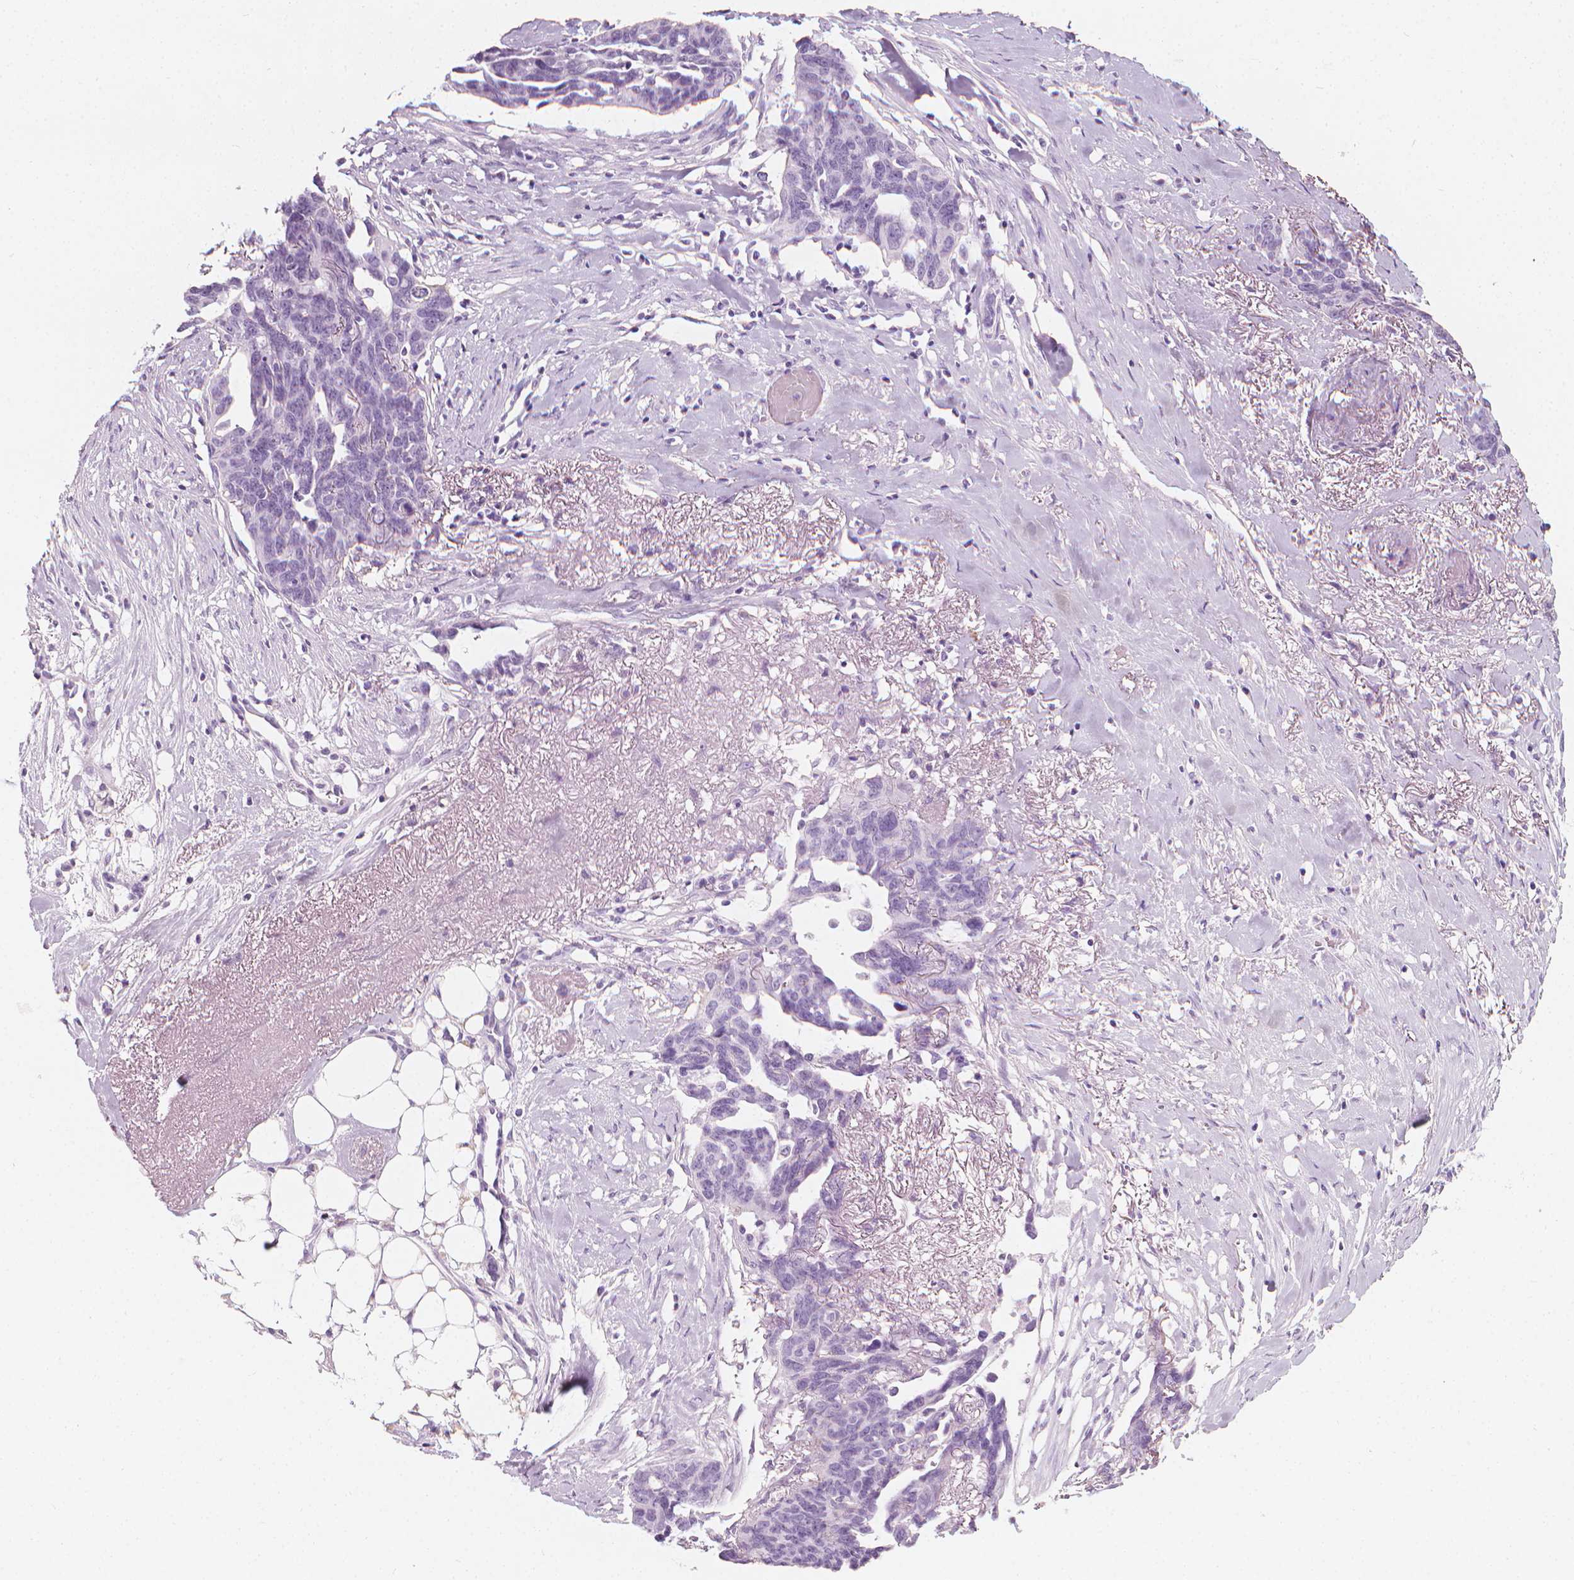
{"staining": {"intensity": "negative", "quantity": "none", "location": "none"}, "tissue": "ovarian cancer", "cell_type": "Tumor cells", "image_type": "cancer", "snomed": [{"axis": "morphology", "description": "Cystadenocarcinoma, serous, NOS"}, {"axis": "topography", "description": "Ovary"}], "caption": "The histopathology image demonstrates no staining of tumor cells in ovarian cancer (serous cystadenocarcinoma).", "gene": "SCG3", "patient": {"sex": "female", "age": 69}}